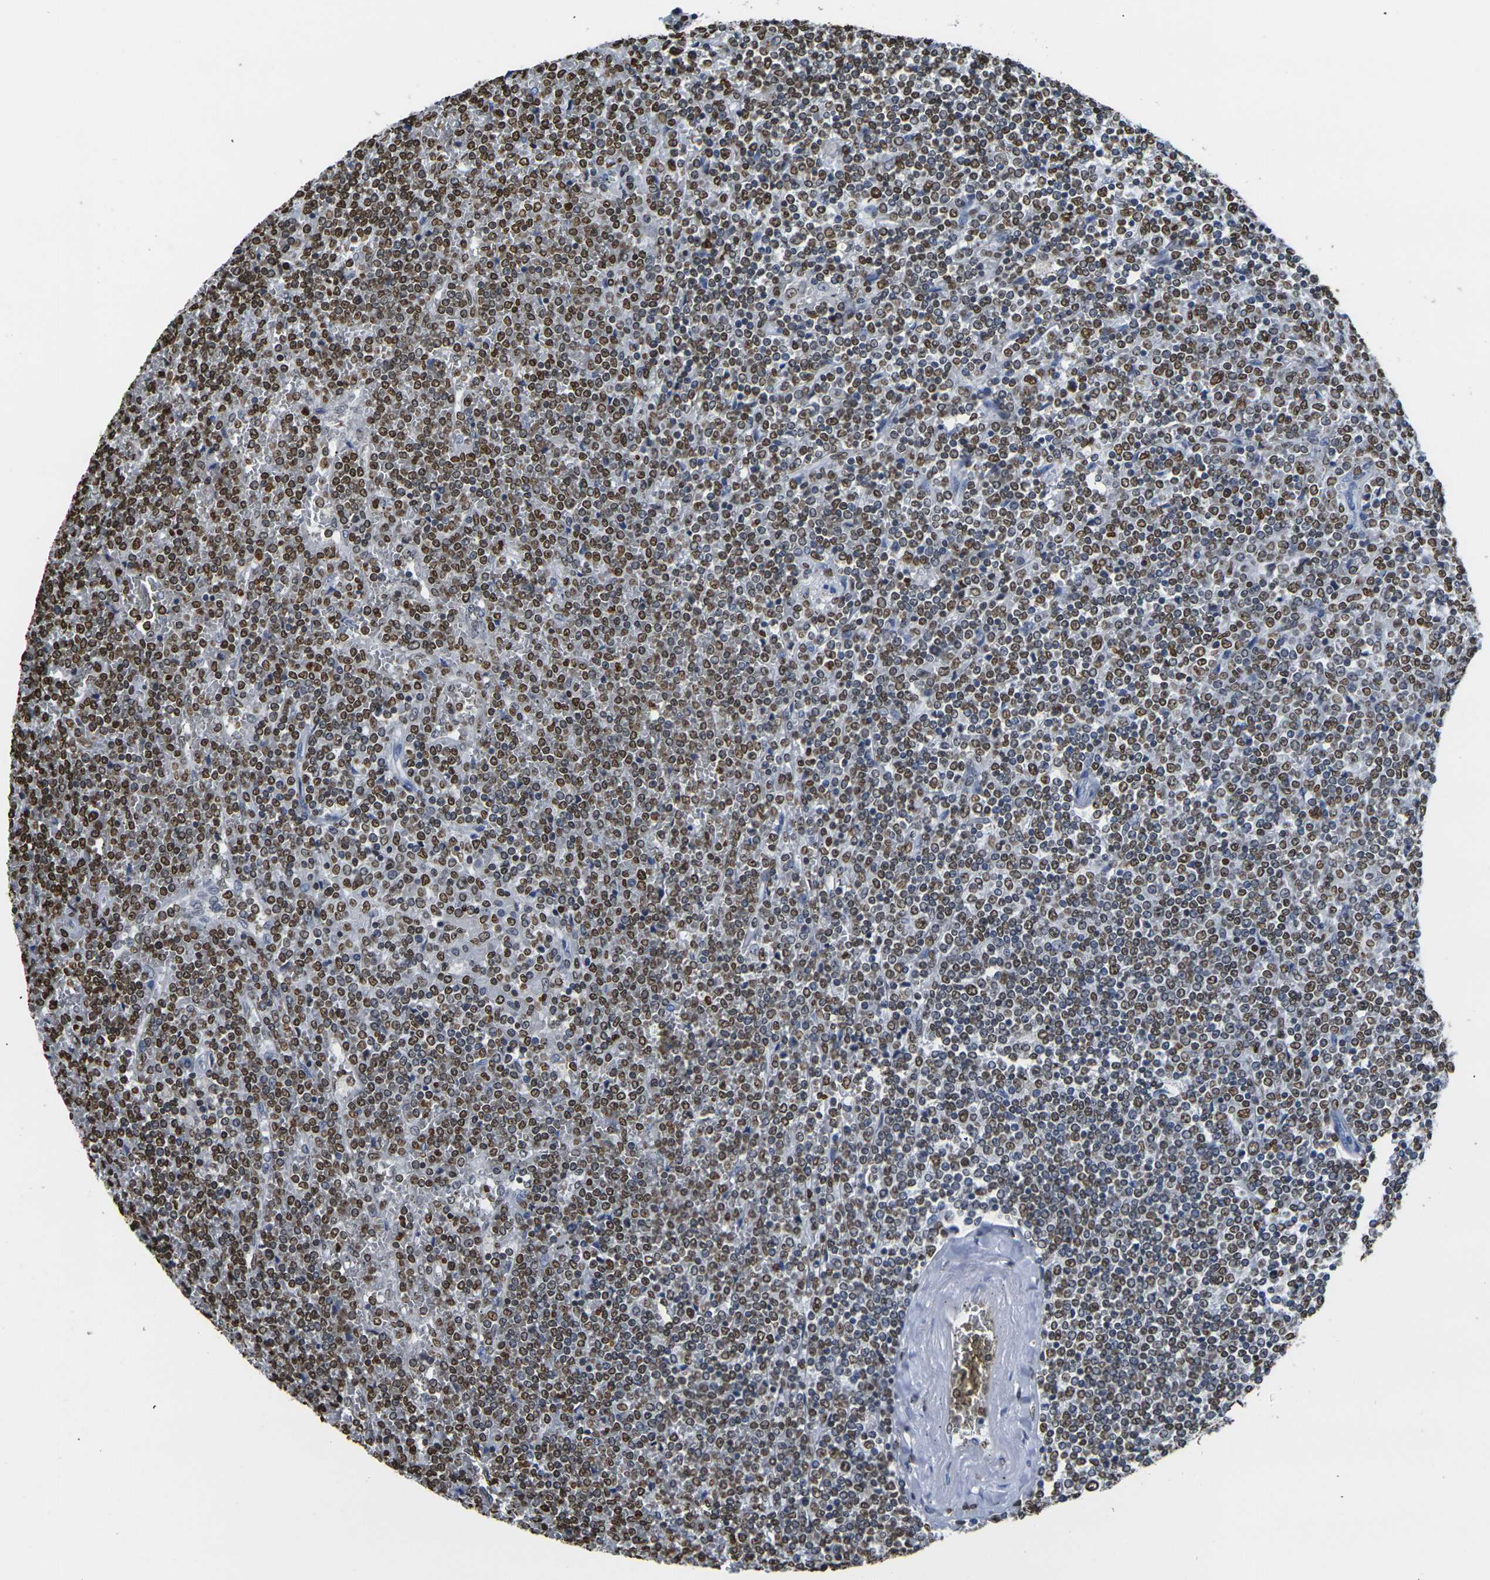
{"staining": {"intensity": "strong", "quantity": "25%-75%", "location": "nuclear"}, "tissue": "lymphoma", "cell_type": "Tumor cells", "image_type": "cancer", "snomed": [{"axis": "morphology", "description": "Malignant lymphoma, non-Hodgkin's type, Low grade"}, {"axis": "topography", "description": "Spleen"}], "caption": "Lymphoma stained for a protein reveals strong nuclear positivity in tumor cells. The staining was performed using DAB (3,3'-diaminobenzidine), with brown indicating positive protein expression. Nuclei are stained blue with hematoxylin.", "gene": "DRAXIN", "patient": {"sex": "female", "age": 19}}